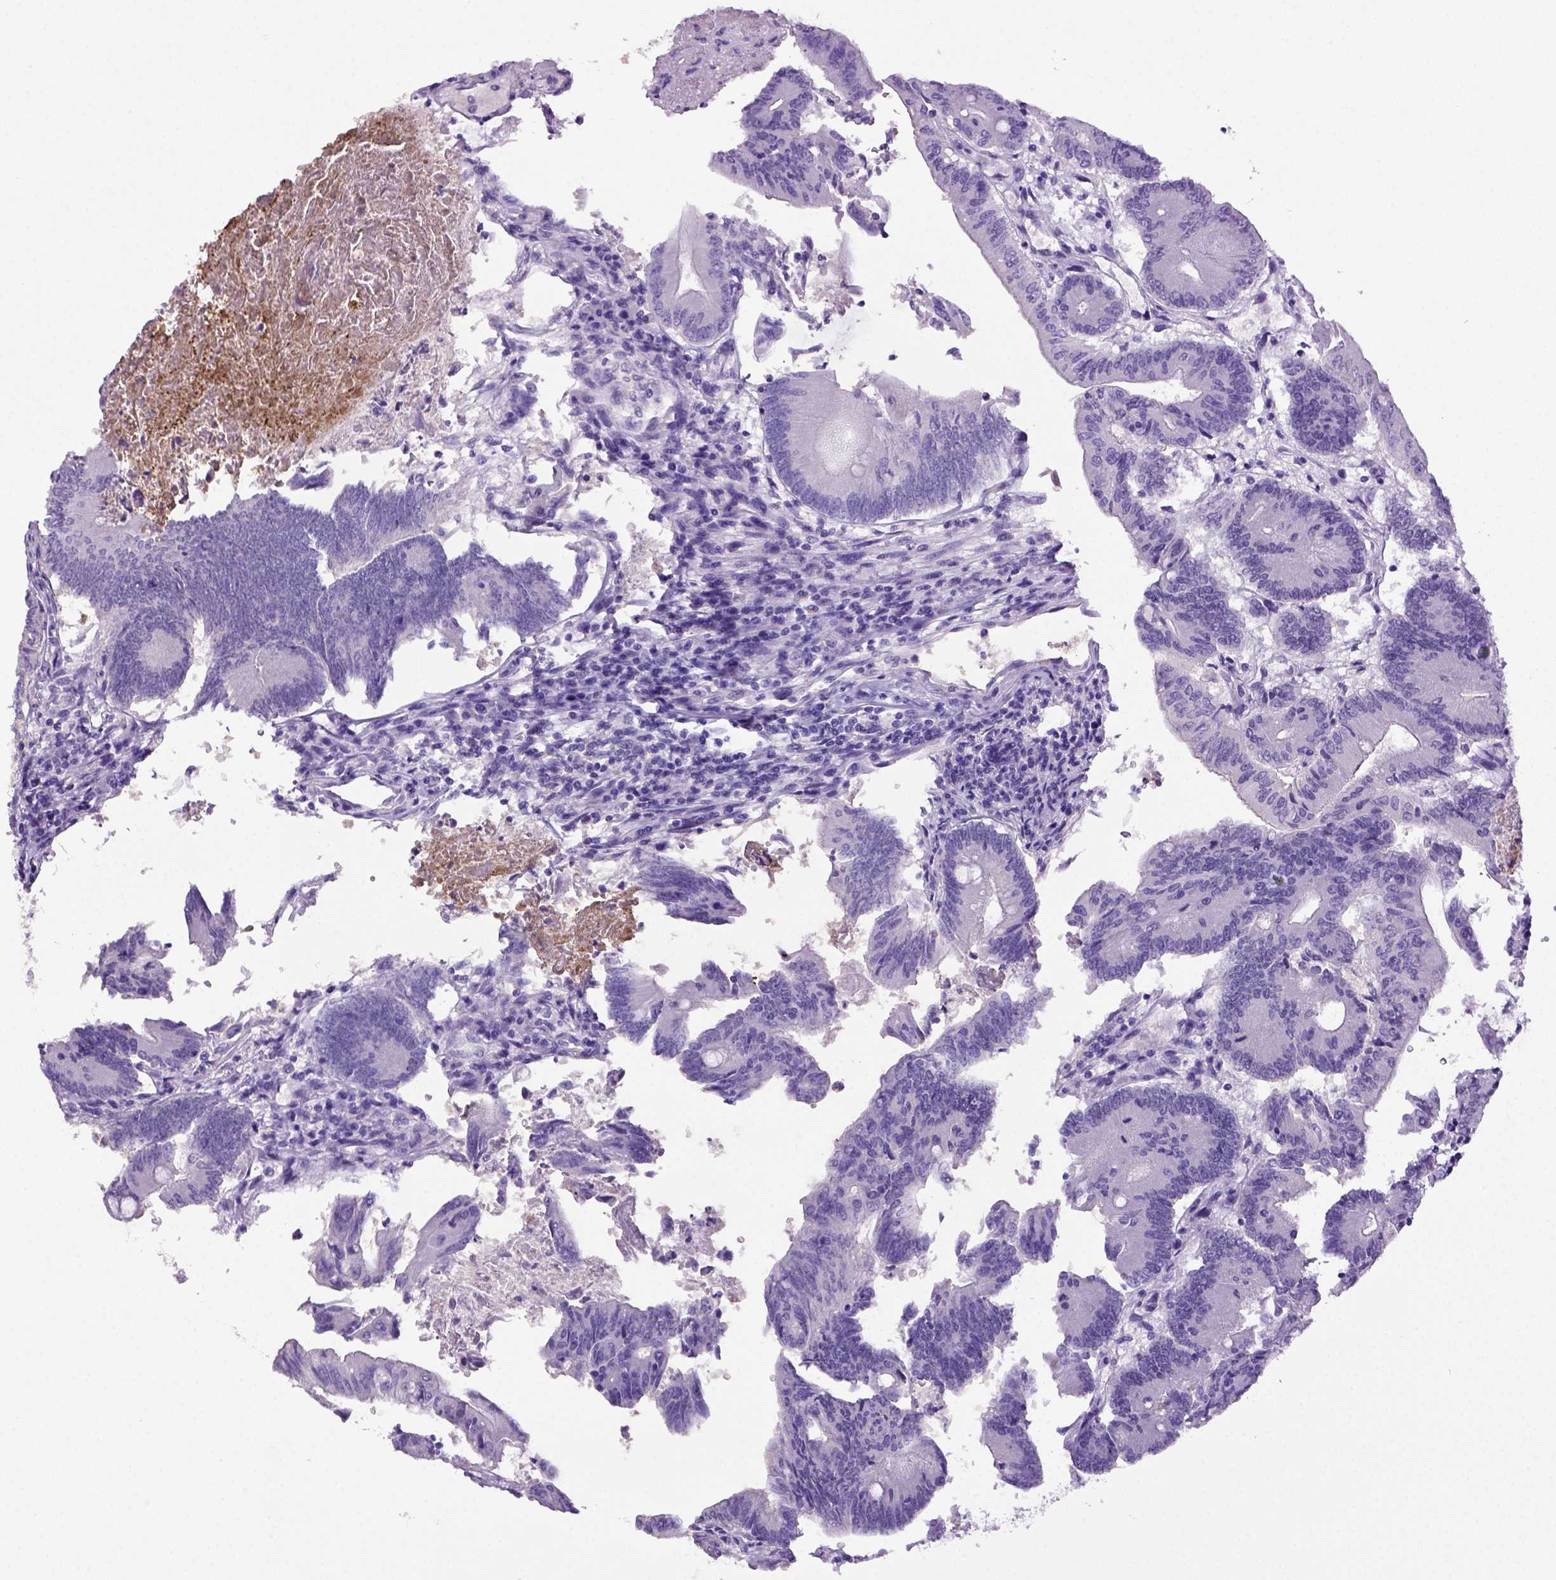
{"staining": {"intensity": "negative", "quantity": "none", "location": "none"}, "tissue": "colorectal cancer", "cell_type": "Tumor cells", "image_type": "cancer", "snomed": [{"axis": "morphology", "description": "Adenocarcinoma, NOS"}, {"axis": "topography", "description": "Colon"}], "caption": "DAB immunohistochemical staining of colorectal cancer shows no significant expression in tumor cells.", "gene": "ITIH4", "patient": {"sex": "female", "age": 70}}